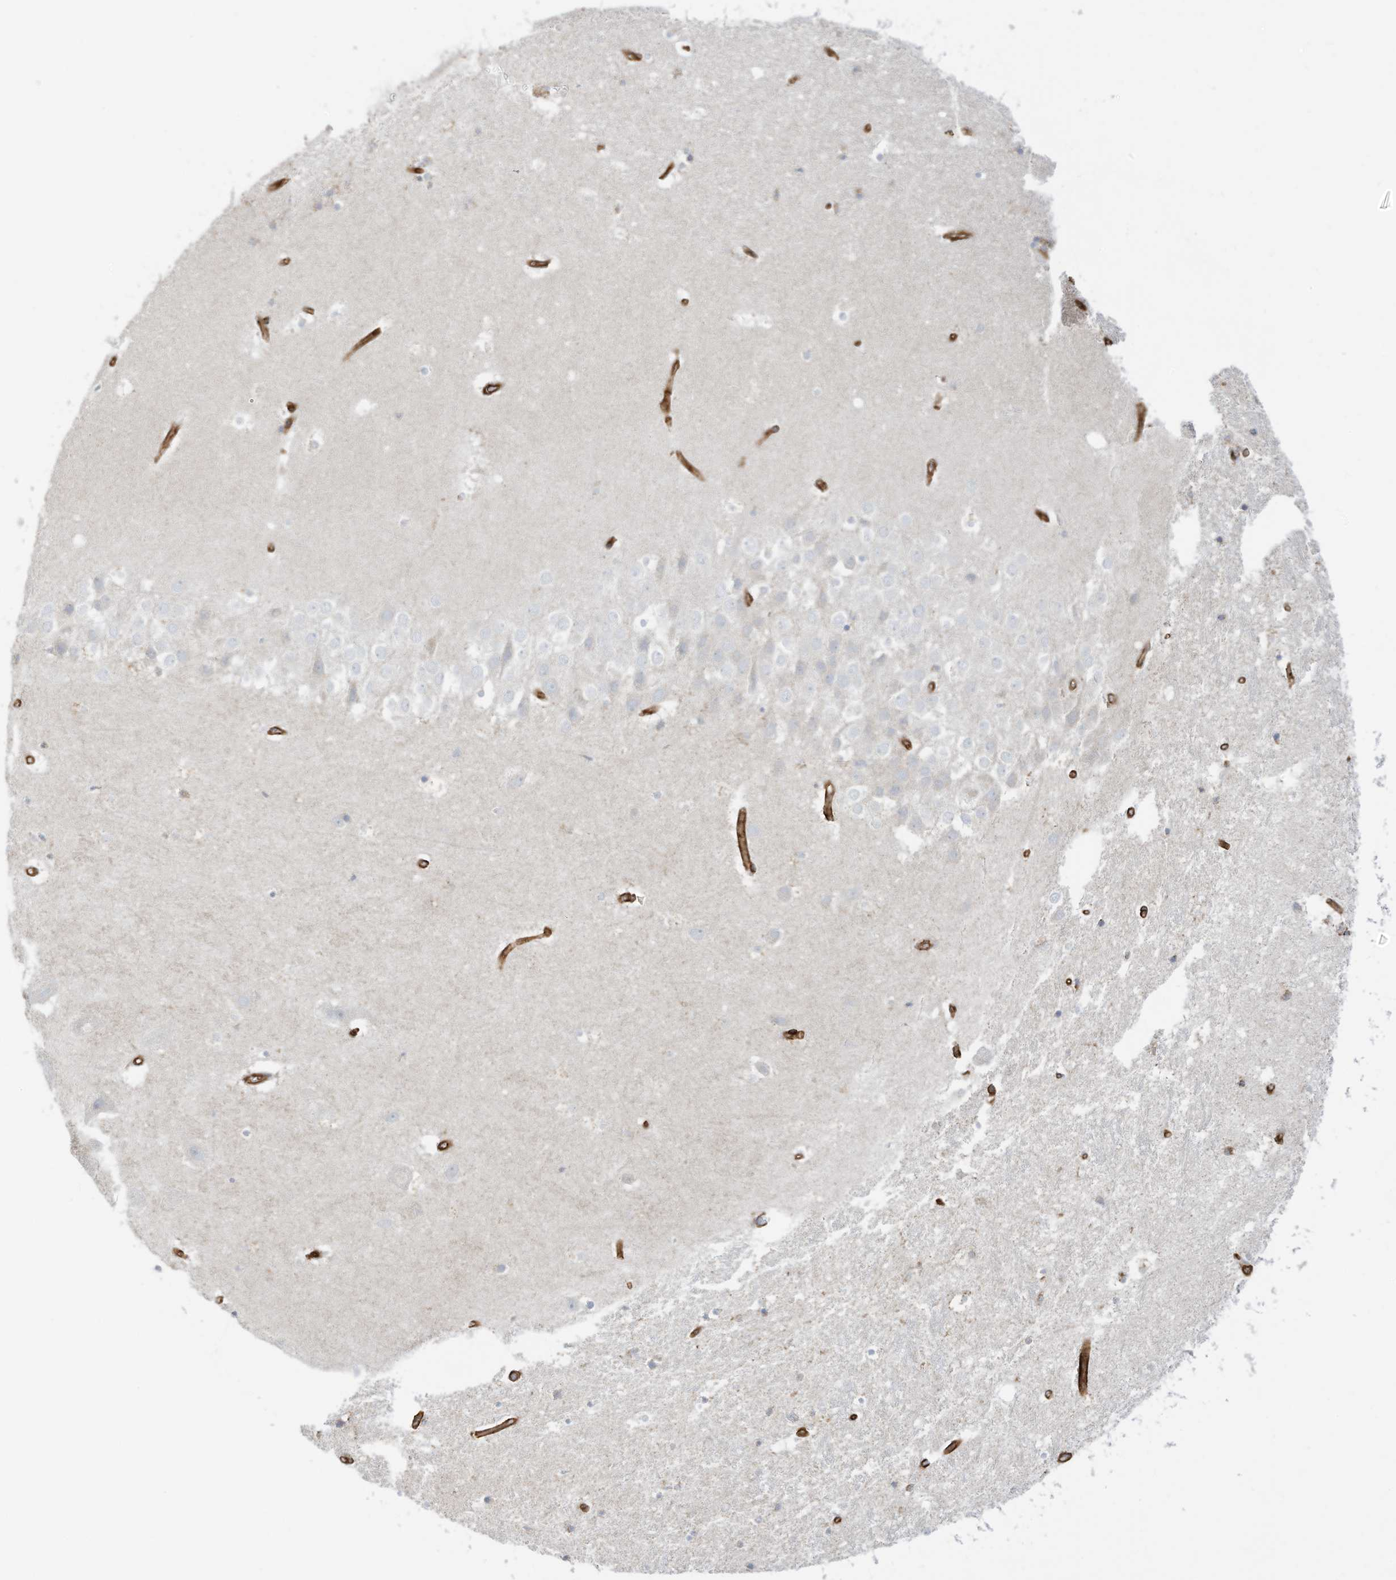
{"staining": {"intensity": "negative", "quantity": "none", "location": "none"}, "tissue": "hippocampus", "cell_type": "Glial cells", "image_type": "normal", "snomed": [{"axis": "morphology", "description": "Normal tissue, NOS"}, {"axis": "topography", "description": "Hippocampus"}], "caption": "Immunohistochemistry (IHC) of normal hippocampus demonstrates no staining in glial cells. (DAB (3,3'-diaminobenzidine) IHC with hematoxylin counter stain).", "gene": "ABCB7", "patient": {"sex": "female", "age": 52}}